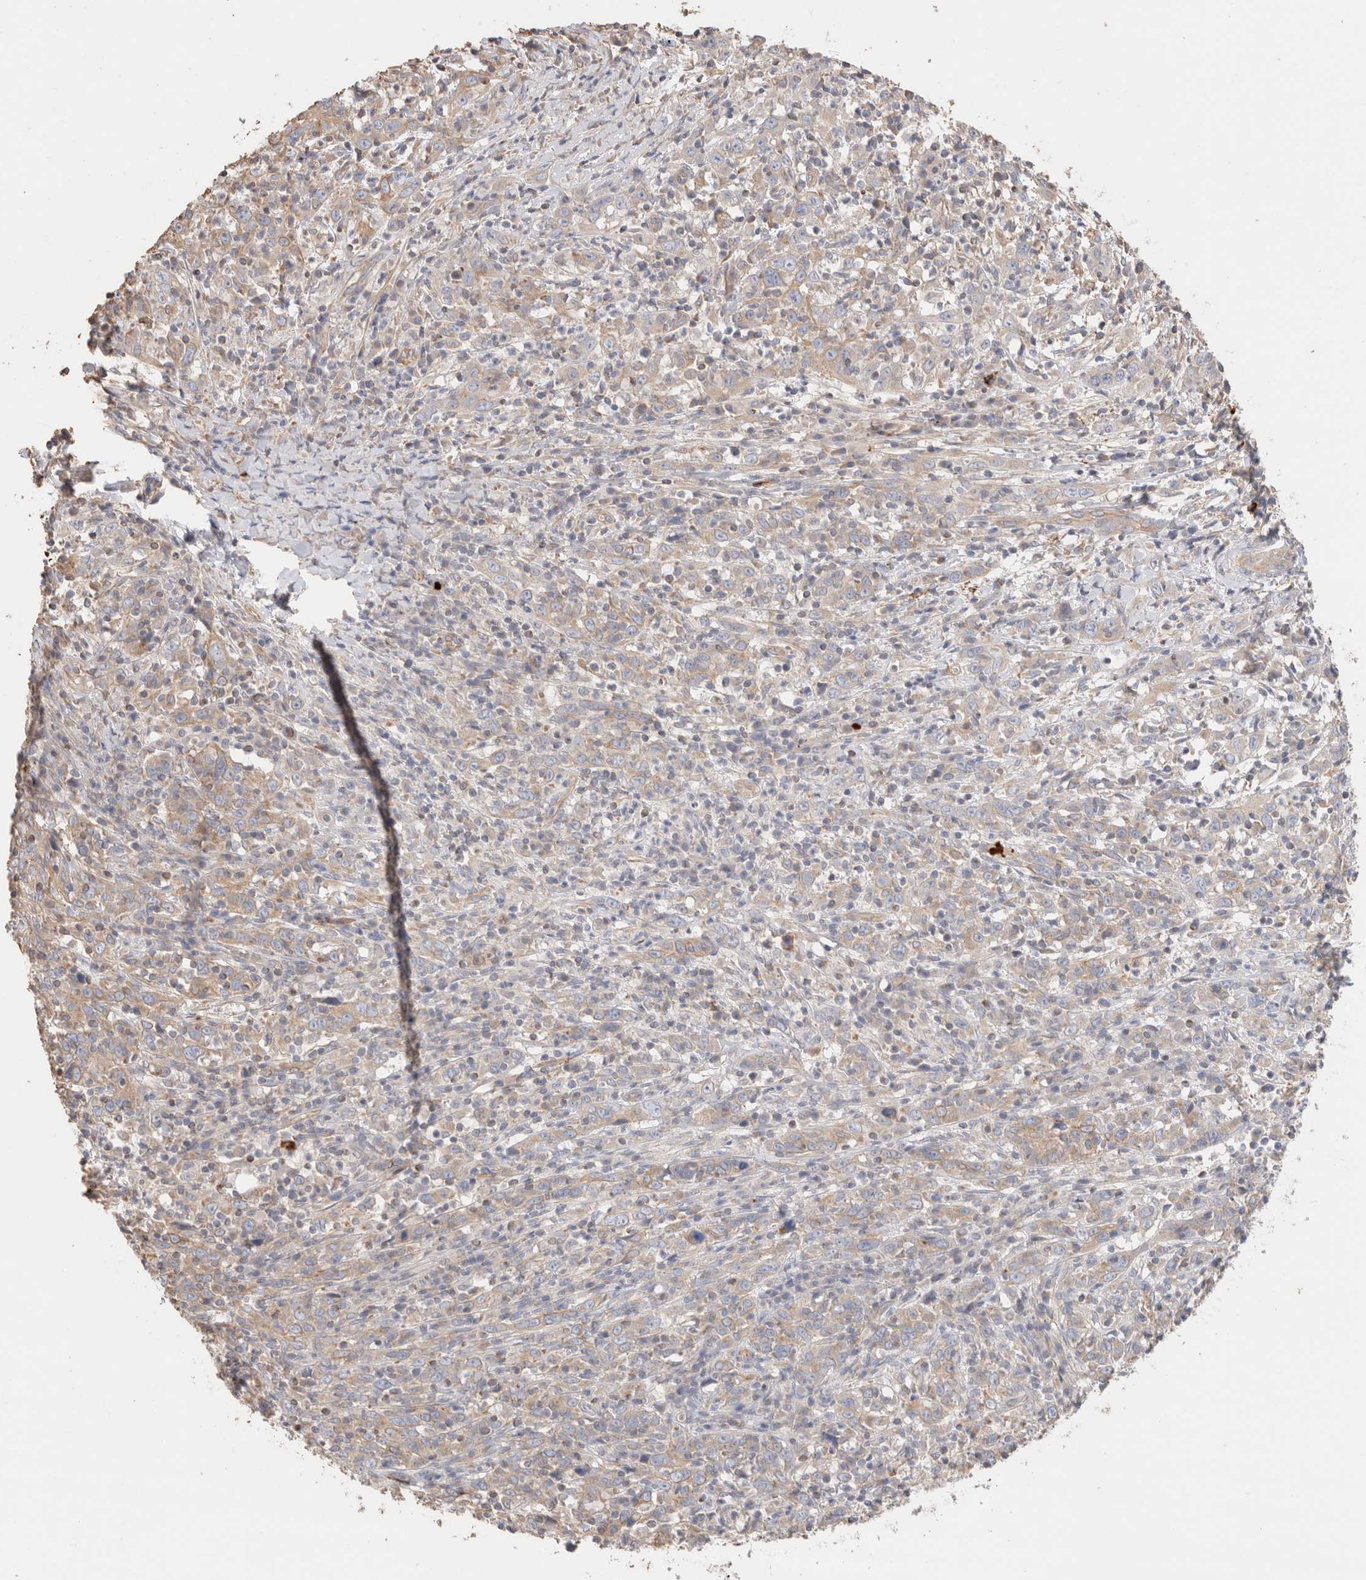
{"staining": {"intensity": "weak", "quantity": ">75%", "location": "cytoplasmic/membranous"}, "tissue": "cervical cancer", "cell_type": "Tumor cells", "image_type": "cancer", "snomed": [{"axis": "morphology", "description": "Squamous cell carcinoma, NOS"}, {"axis": "topography", "description": "Cervix"}], "caption": "Protein analysis of cervical cancer (squamous cell carcinoma) tissue exhibits weak cytoplasmic/membranous positivity in about >75% of tumor cells.", "gene": "PROS1", "patient": {"sex": "female", "age": 46}}